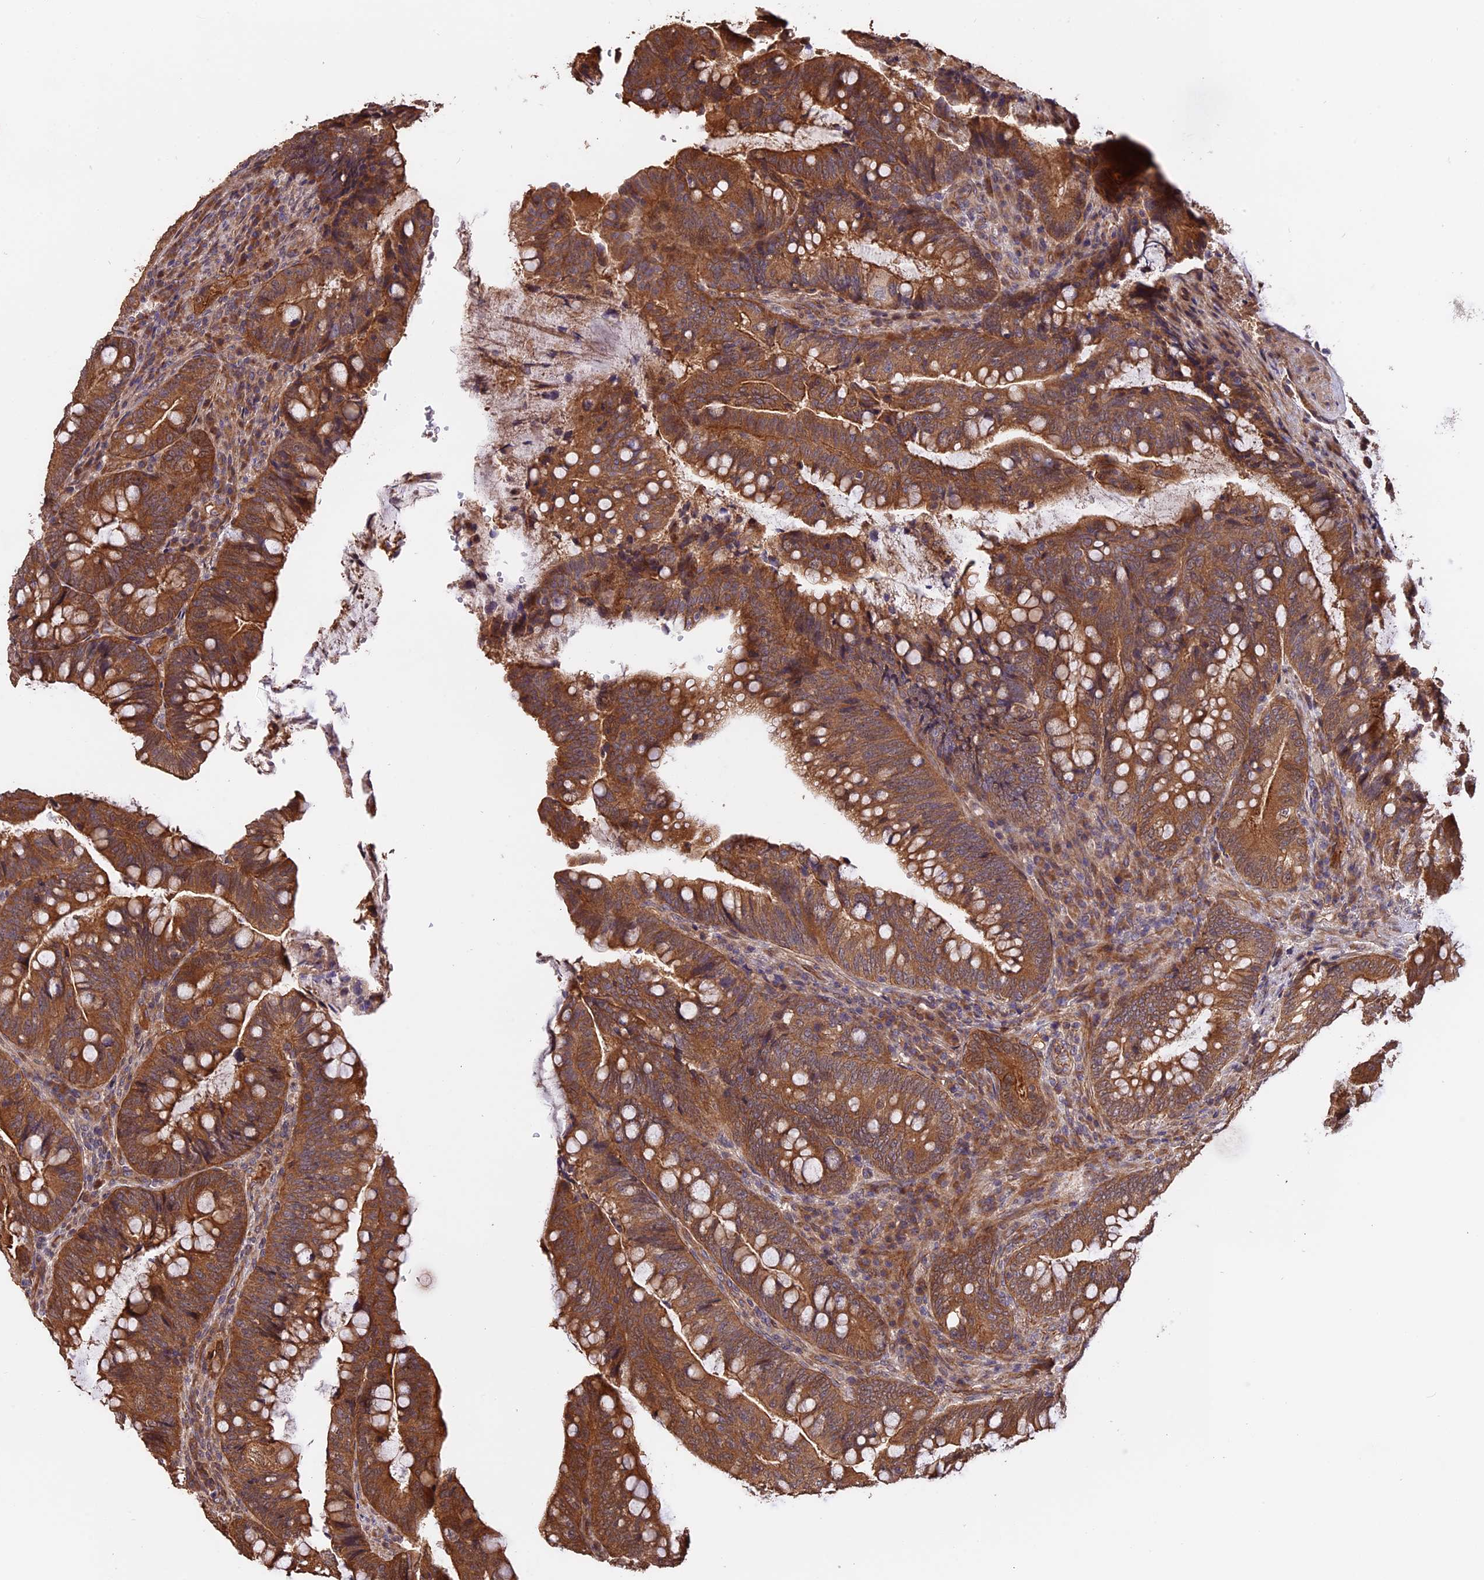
{"staining": {"intensity": "moderate", "quantity": ">75%", "location": "cytoplasmic/membranous"}, "tissue": "colorectal cancer", "cell_type": "Tumor cells", "image_type": "cancer", "snomed": [{"axis": "morphology", "description": "Adenocarcinoma, NOS"}, {"axis": "topography", "description": "Colon"}], "caption": "Brown immunohistochemical staining in human adenocarcinoma (colorectal) displays moderate cytoplasmic/membranous staining in about >75% of tumor cells. (Brightfield microscopy of DAB IHC at high magnification).", "gene": "RASAL1", "patient": {"sex": "female", "age": 66}}